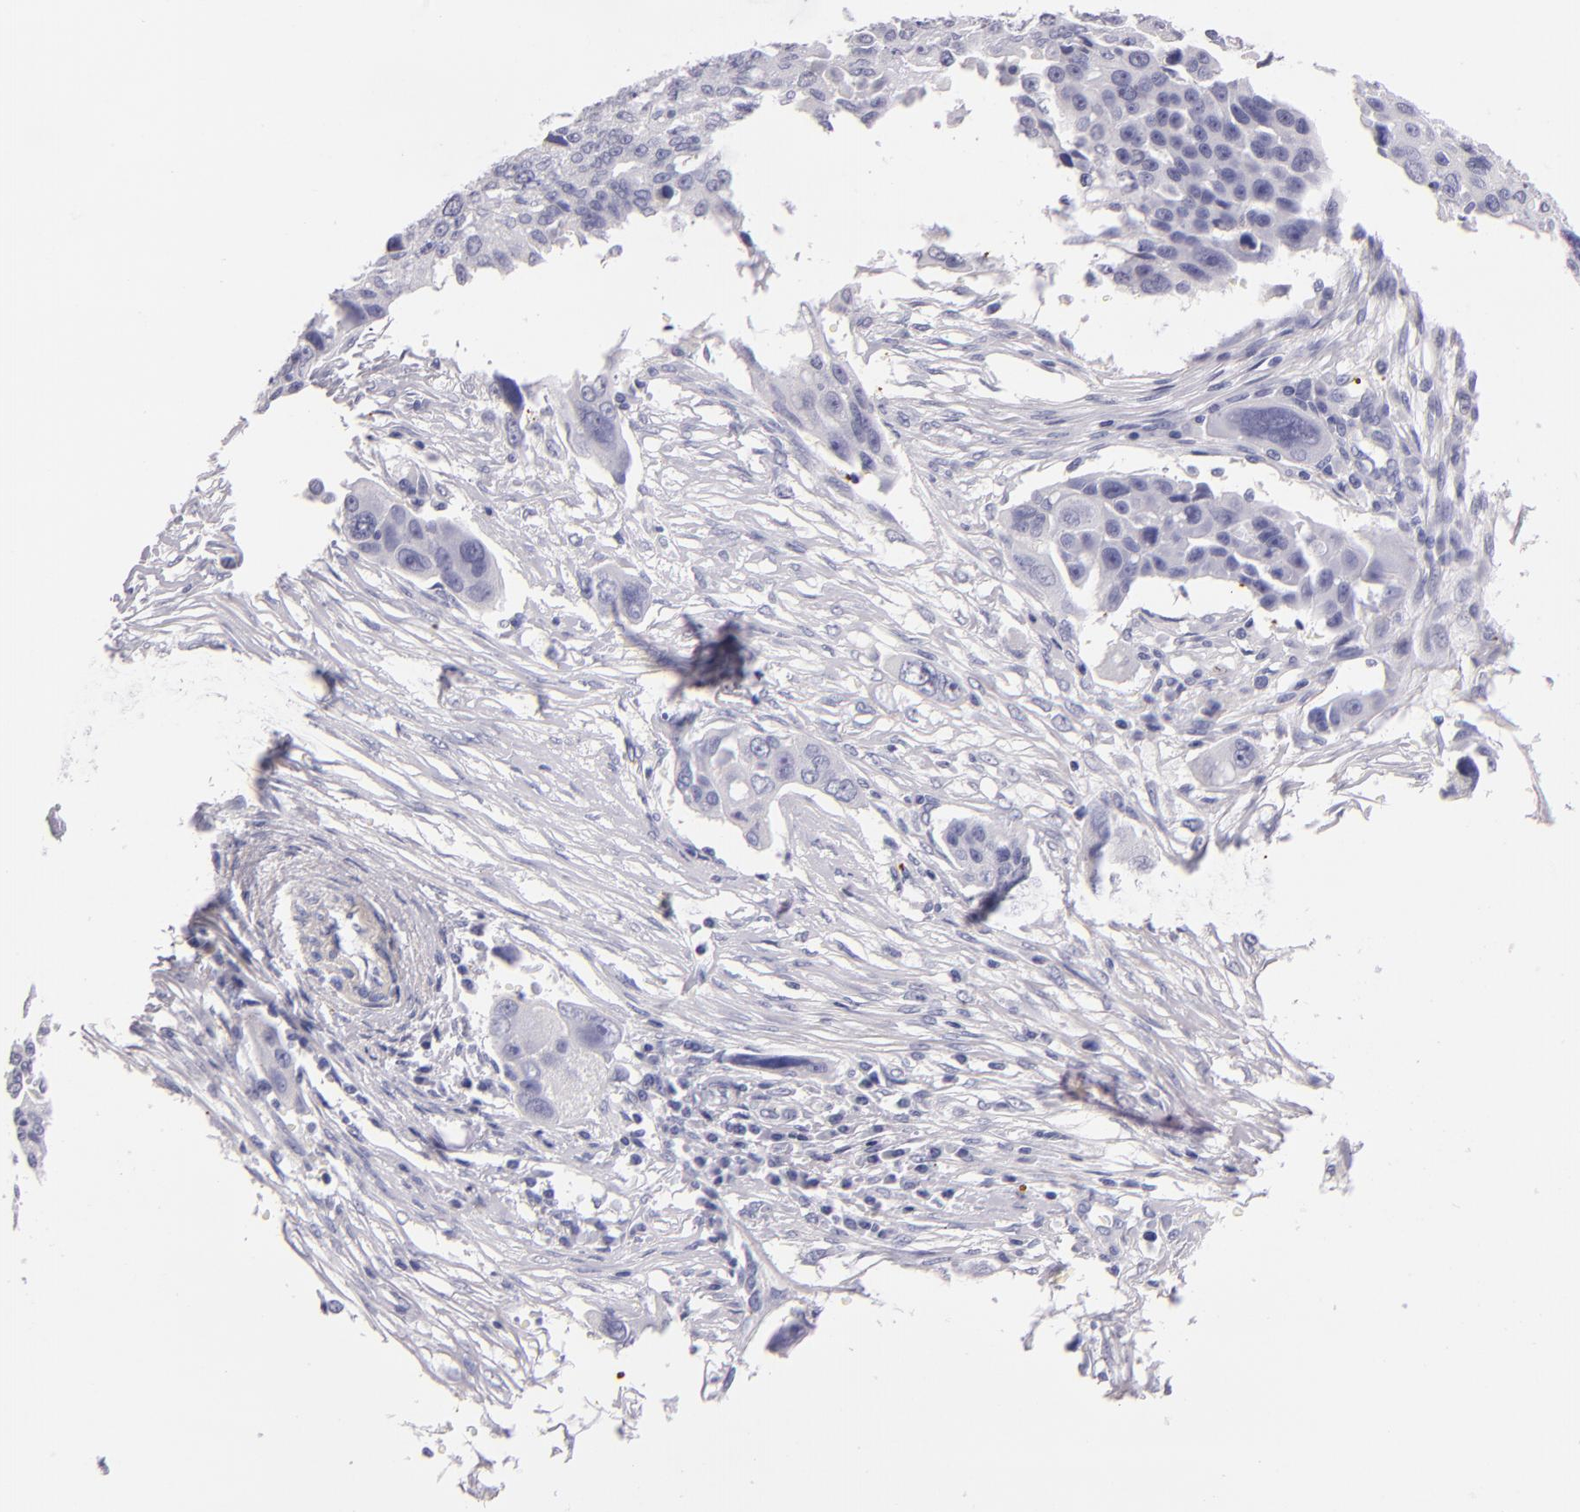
{"staining": {"intensity": "negative", "quantity": "none", "location": "none"}, "tissue": "ovarian cancer", "cell_type": "Tumor cells", "image_type": "cancer", "snomed": [{"axis": "morphology", "description": "Carcinoma, endometroid"}, {"axis": "topography", "description": "Ovary"}], "caption": "There is no significant expression in tumor cells of ovarian cancer. (Immunohistochemistry (ihc), brightfield microscopy, high magnification).", "gene": "GP1BA", "patient": {"sex": "female", "age": 75}}